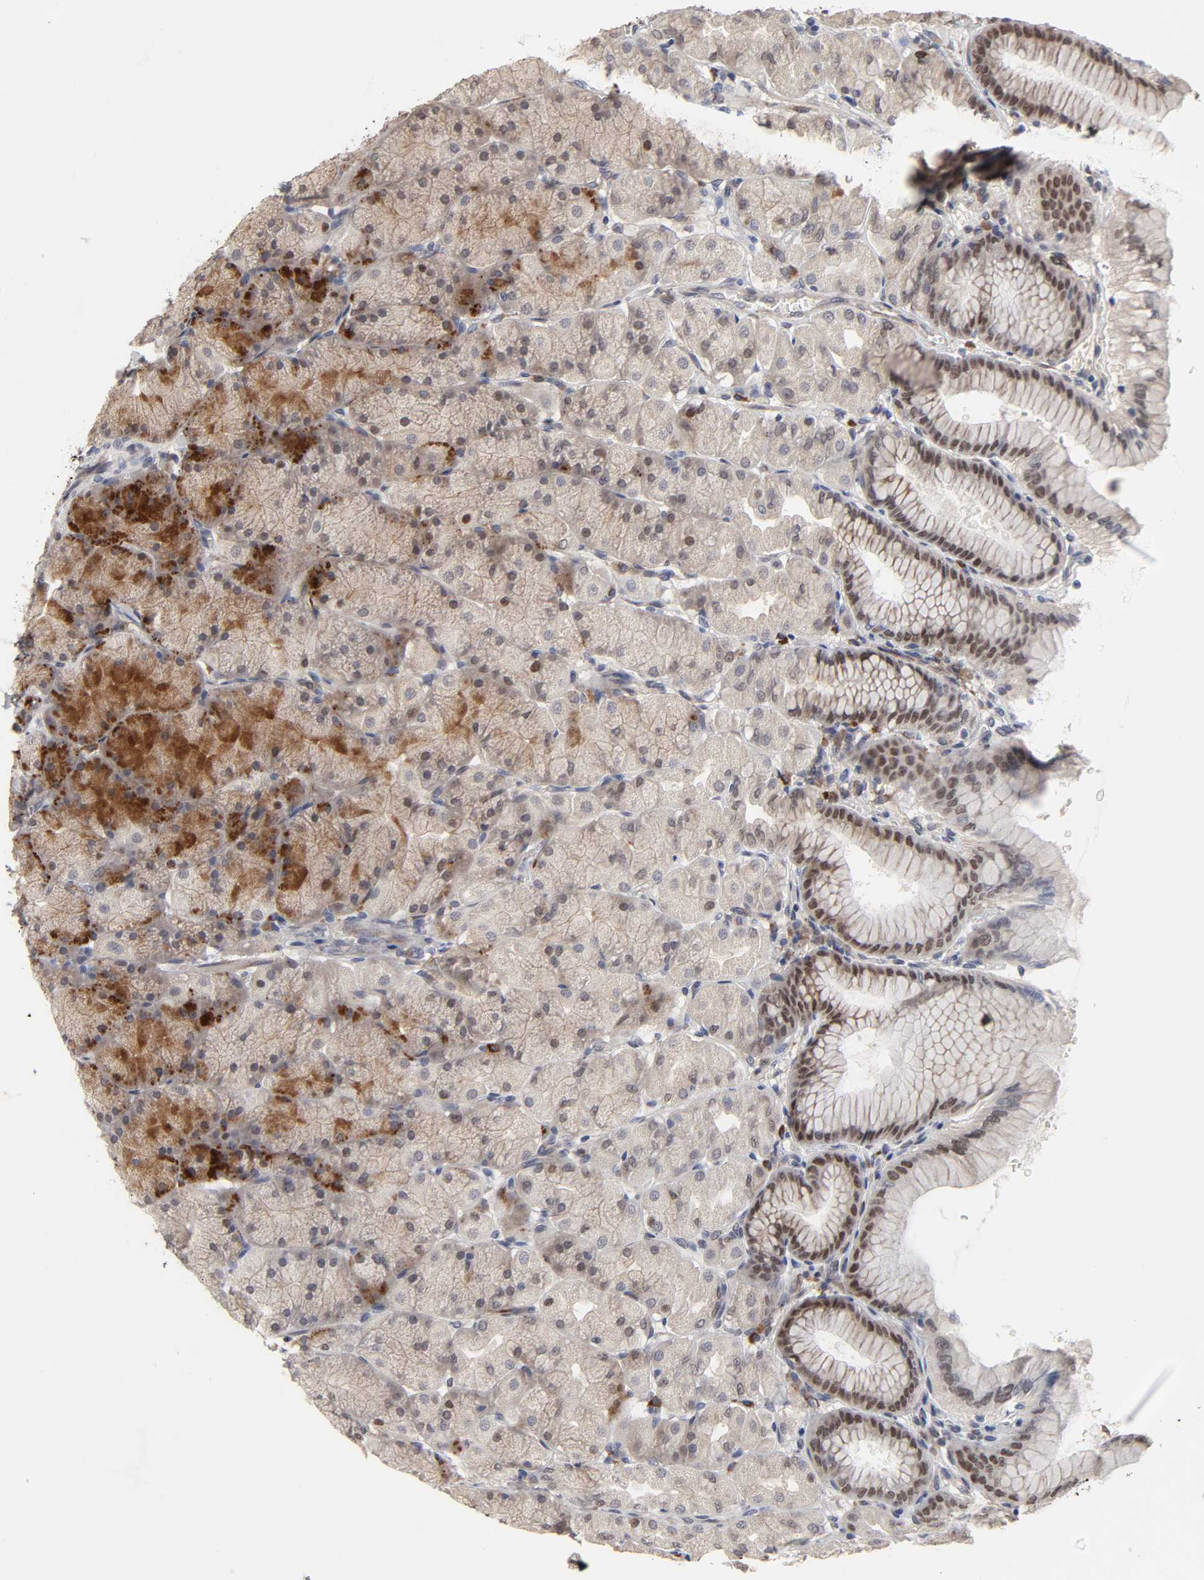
{"staining": {"intensity": "strong", "quantity": "25%-75%", "location": "cytoplasmic/membranous,nuclear"}, "tissue": "stomach", "cell_type": "Glandular cells", "image_type": "normal", "snomed": [{"axis": "morphology", "description": "Normal tissue, NOS"}, {"axis": "topography", "description": "Stomach, upper"}], "caption": "Glandular cells demonstrate high levels of strong cytoplasmic/membranous,nuclear staining in approximately 25%-75% of cells in normal human stomach.", "gene": "HNF4A", "patient": {"sex": "female", "age": 56}}